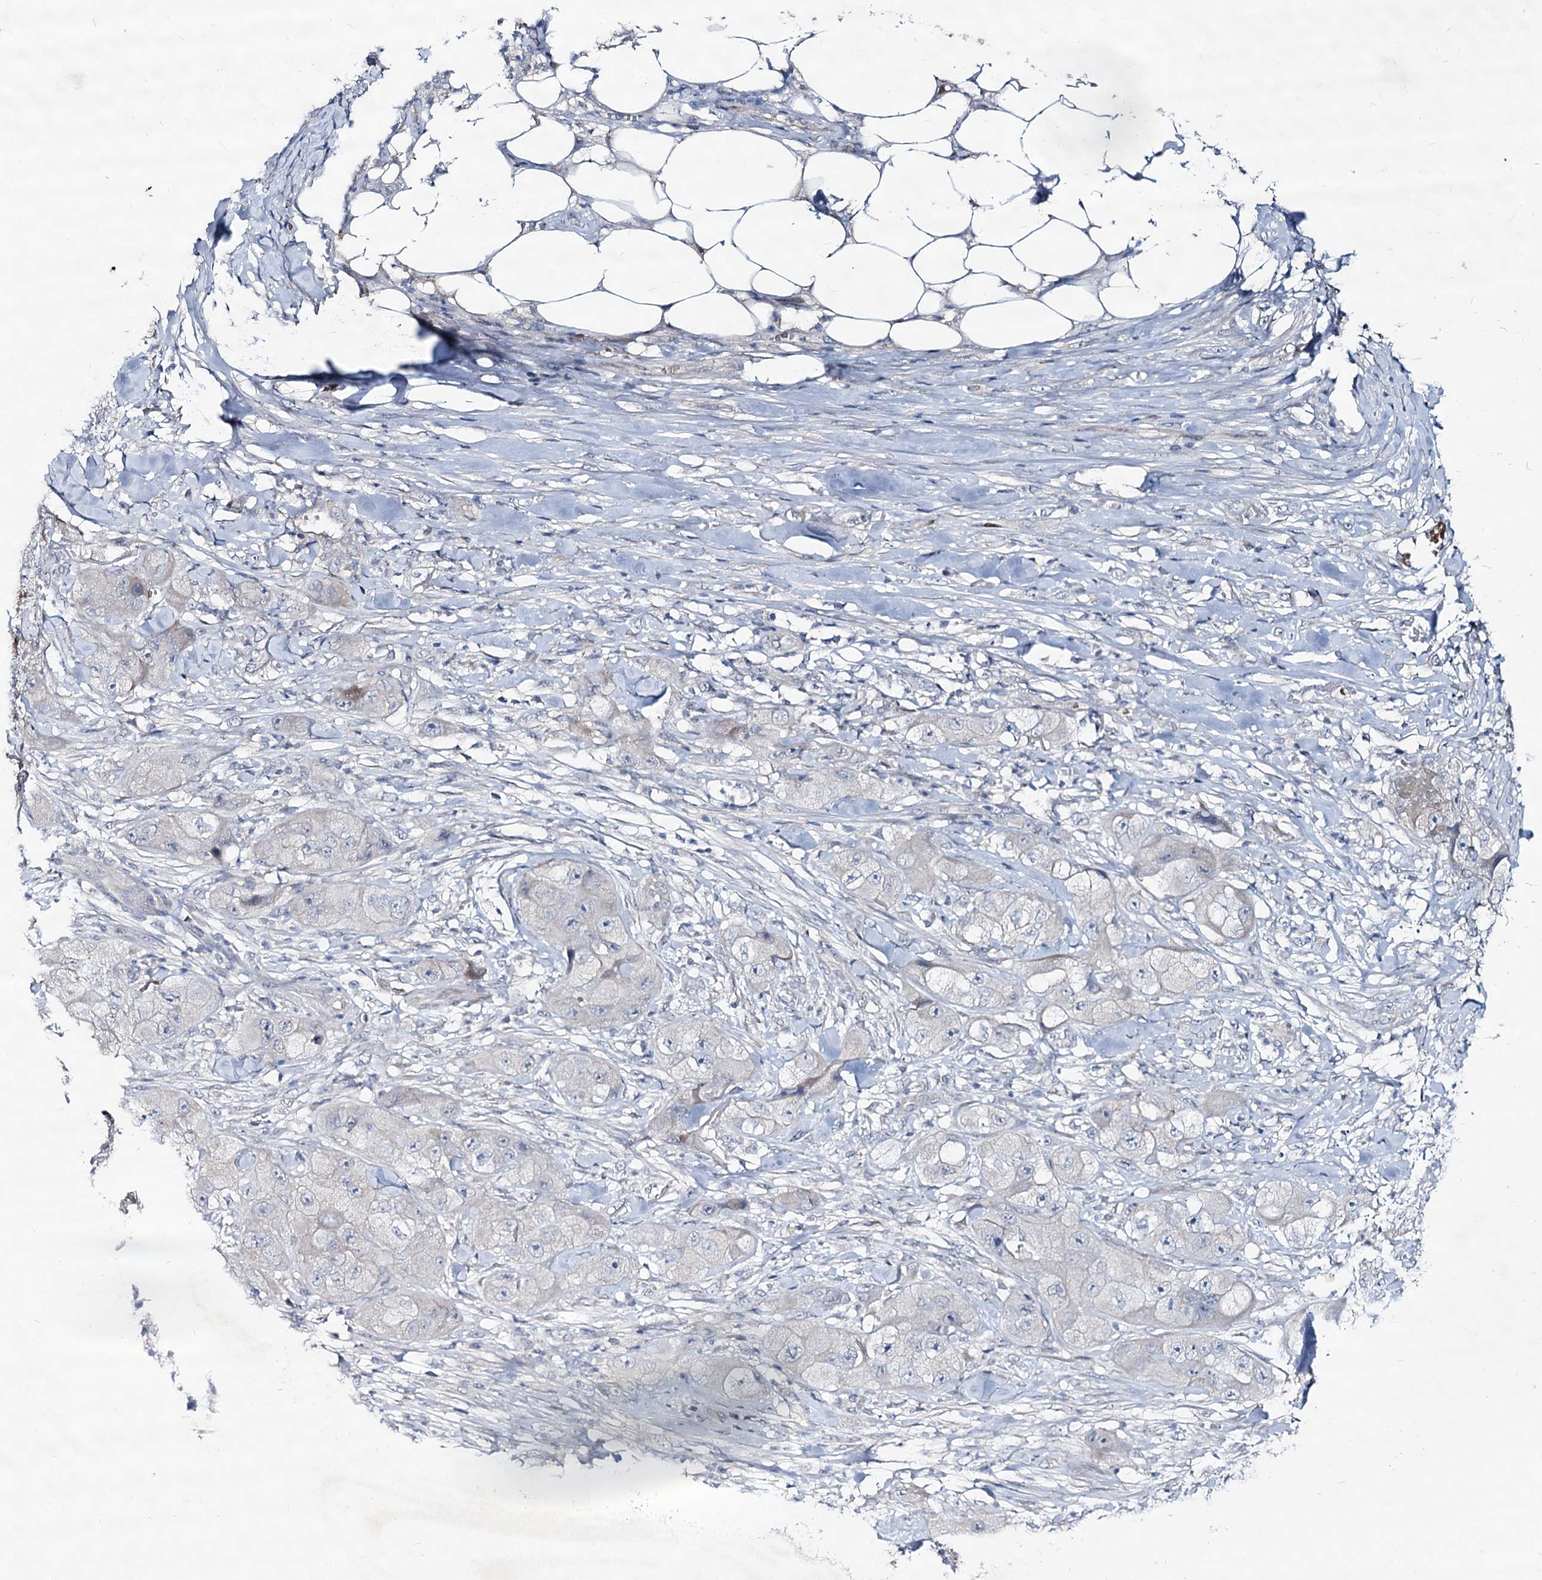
{"staining": {"intensity": "negative", "quantity": "none", "location": "none"}, "tissue": "skin cancer", "cell_type": "Tumor cells", "image_type": "cancer", "snomed": [{"axis": "morphology", "description": "Squamous cell carcinoma, NOS"}, {"axis": "topography", "description": "Skin"}, {"axis": "topography", "description": "Subcutis"}], "caption": "The immunohistochemistry image has no significant expression in tumor cells of skin squamous cell carcinoma tissue.", "gene": "RNF6", "patient": {"sex": "male", "age": 73}}